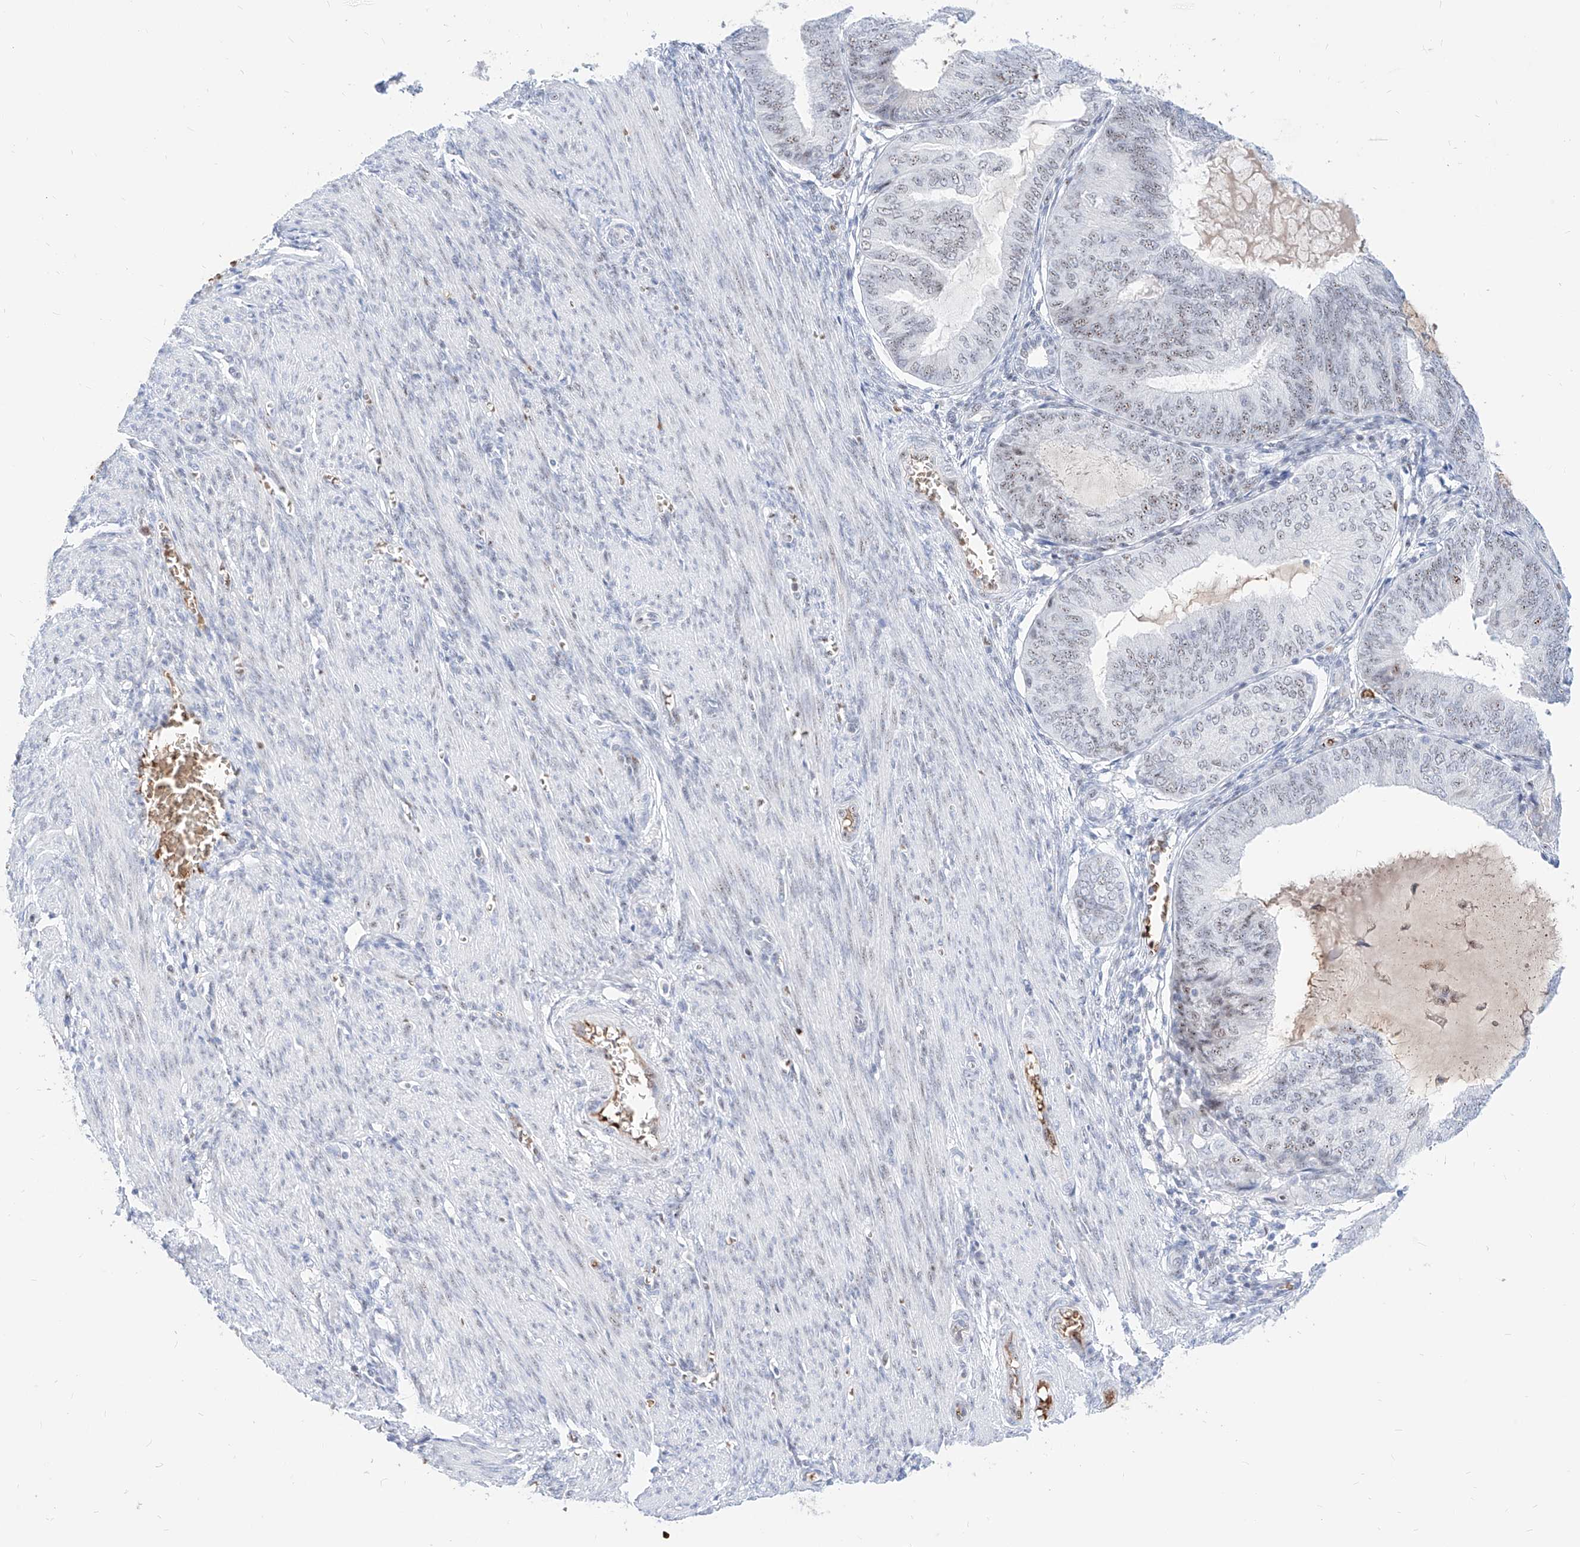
{"staining": {"intensity": "weak", "quantity": "25%-75%", "location": "nuclear"}, "tissue": "endometrial cancer", "cell_type": "Tumor cells", "image_type": "cancer", "snomed": [{"axis": "morphology", "description": "Adenocarcinoma, NOS"}, {"axis": "topography", "description": "Endometrium"}], "caption": "Brown immunohistochemical staining in human adenocarcinoma (endometrial) demonstrates weak nuclear expression in about 25%-75% of tumor cells.", "gene": "ZFP42", "patient": {"sex": "female", "age": 81}}